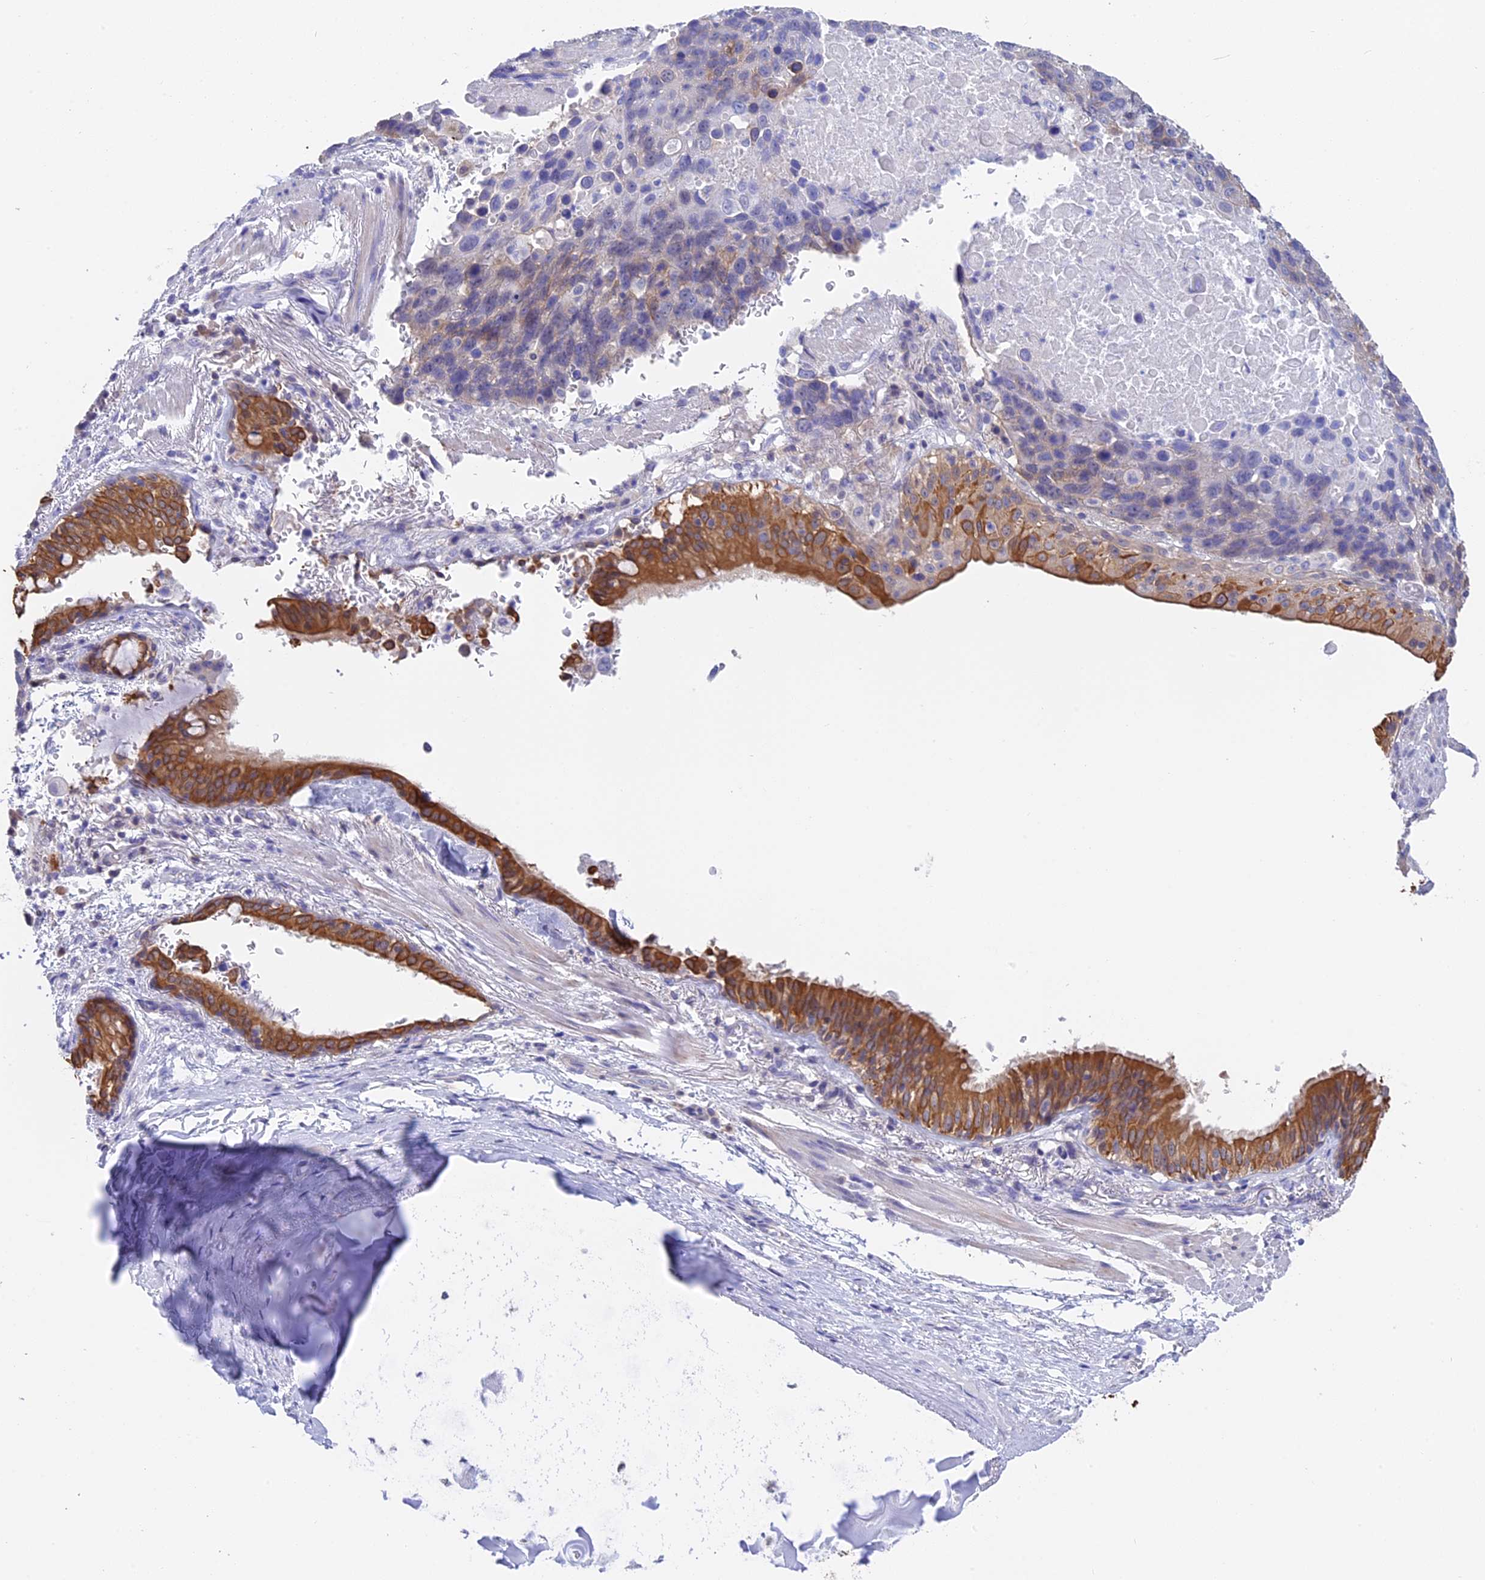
{"staining": {"intensity": "weak", "quantity": "<25%", "location": "cytoplasmic/membranous"}, "tissue": "lung cancer", "cell_type": "Tumor cells", "image_type": "cancer", "snomed": [{"axis": "morphology", "description": "Squamous cell carcinoma, NOS"}, {"axis": "topography", "description": "Lung"}], "caption": "This image is of lung cancer (squamous cell carcinoma) stained with IHC to label a protein in brown with the nuclei are counter-stained blue. There is no positivity in tumor cells. (DAB immunohistochemistry visualized using brightfield microscopy, high magnification).", "gene": "STUB1", "patient": {"sex": "male", "age": 66}}